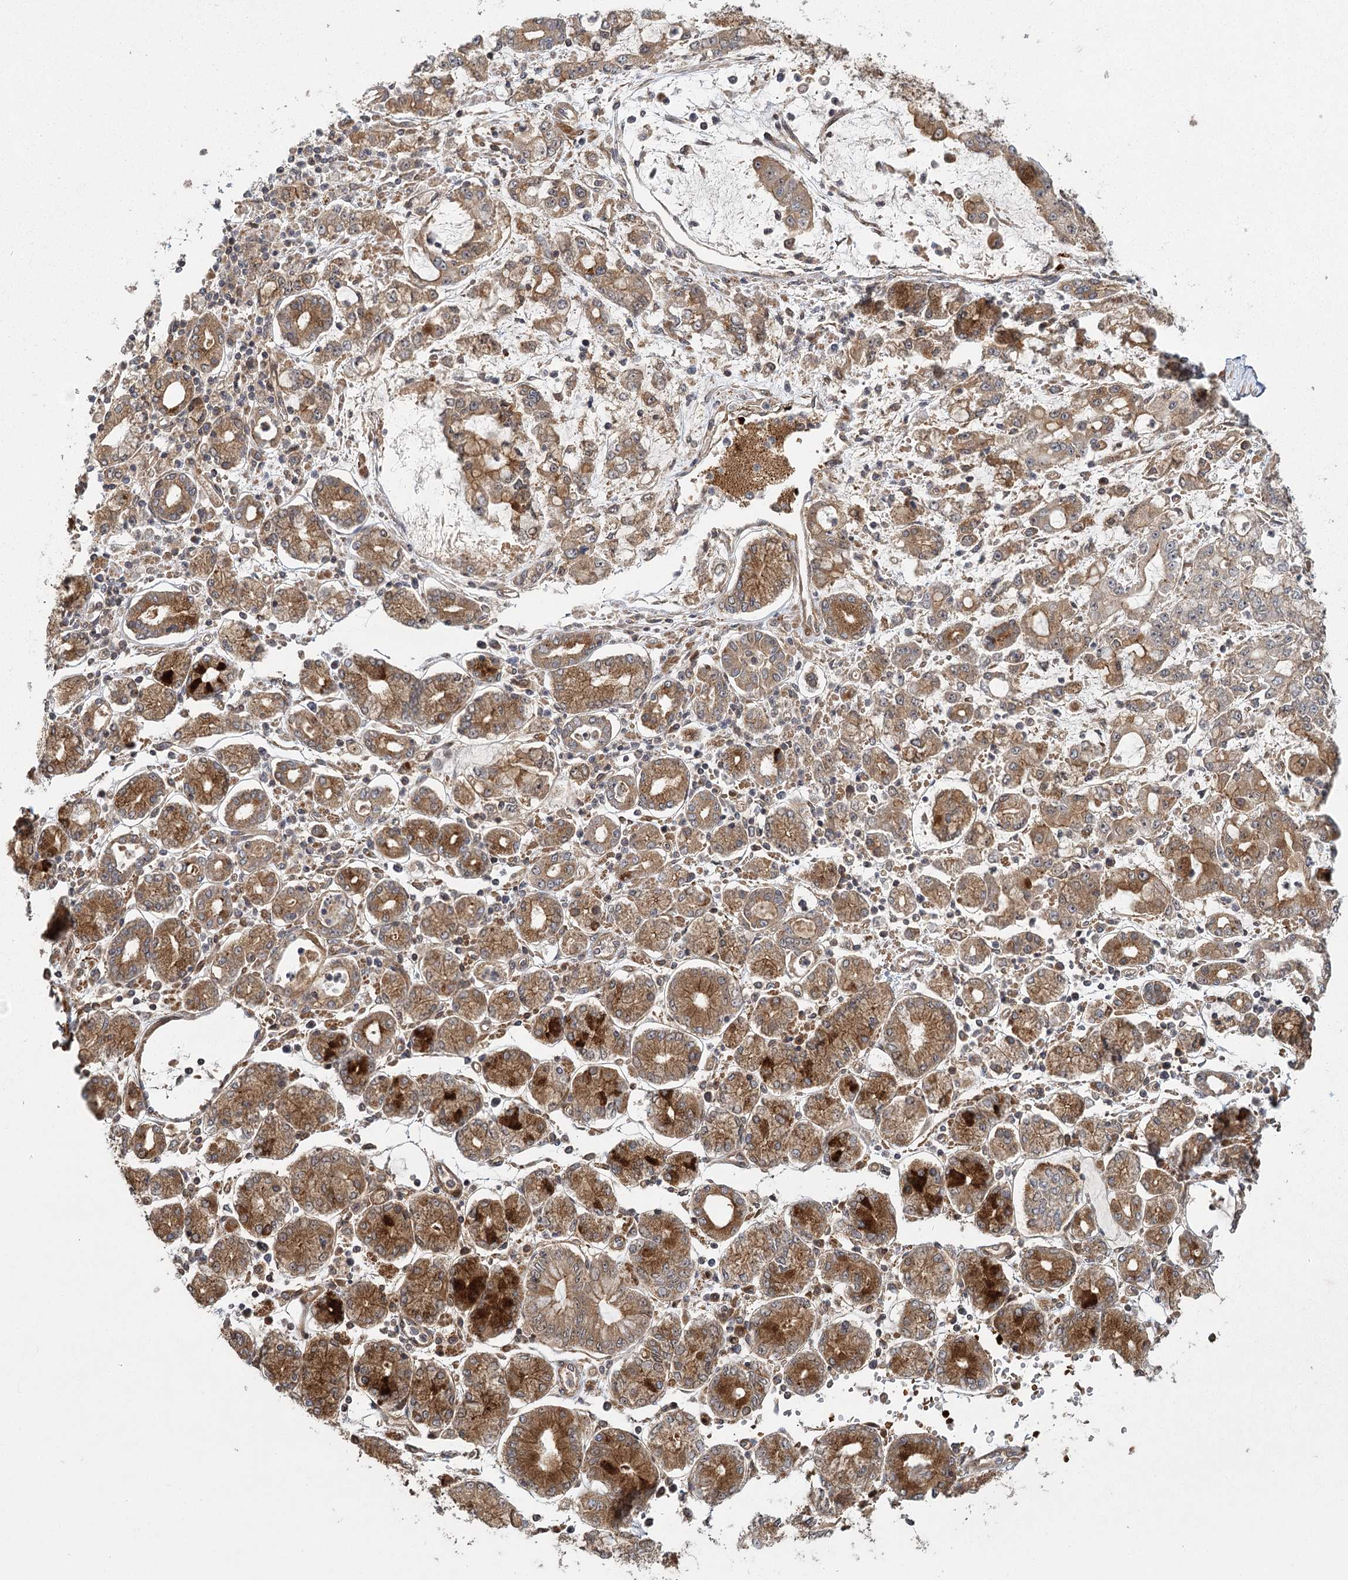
{"staining": {"intensity": "moderate", "quantity": ">75%", "location": "cytoplasmic/membranous"}, "tissue": "stomach cancer", "cell_type": "Tumor cells", "image_type": "cancer", "snomed": [{"axis": "morphology", "description": "Adenocarcinoma, NOS"}, {"axis": "topography", "description": "Stomach"}], "caption": "Immunohistochemical staining of stomach cancer (adenocarcinoma) demonstrates medium levels of moderate cytoplasmic/membranous protein expression in approximately >75% of tumor cells. The protein is shown in brown color, while the nuclei are stained blue.", "gene": "RAPGEF6", "patient": {"sex": "male", "age": 76}}